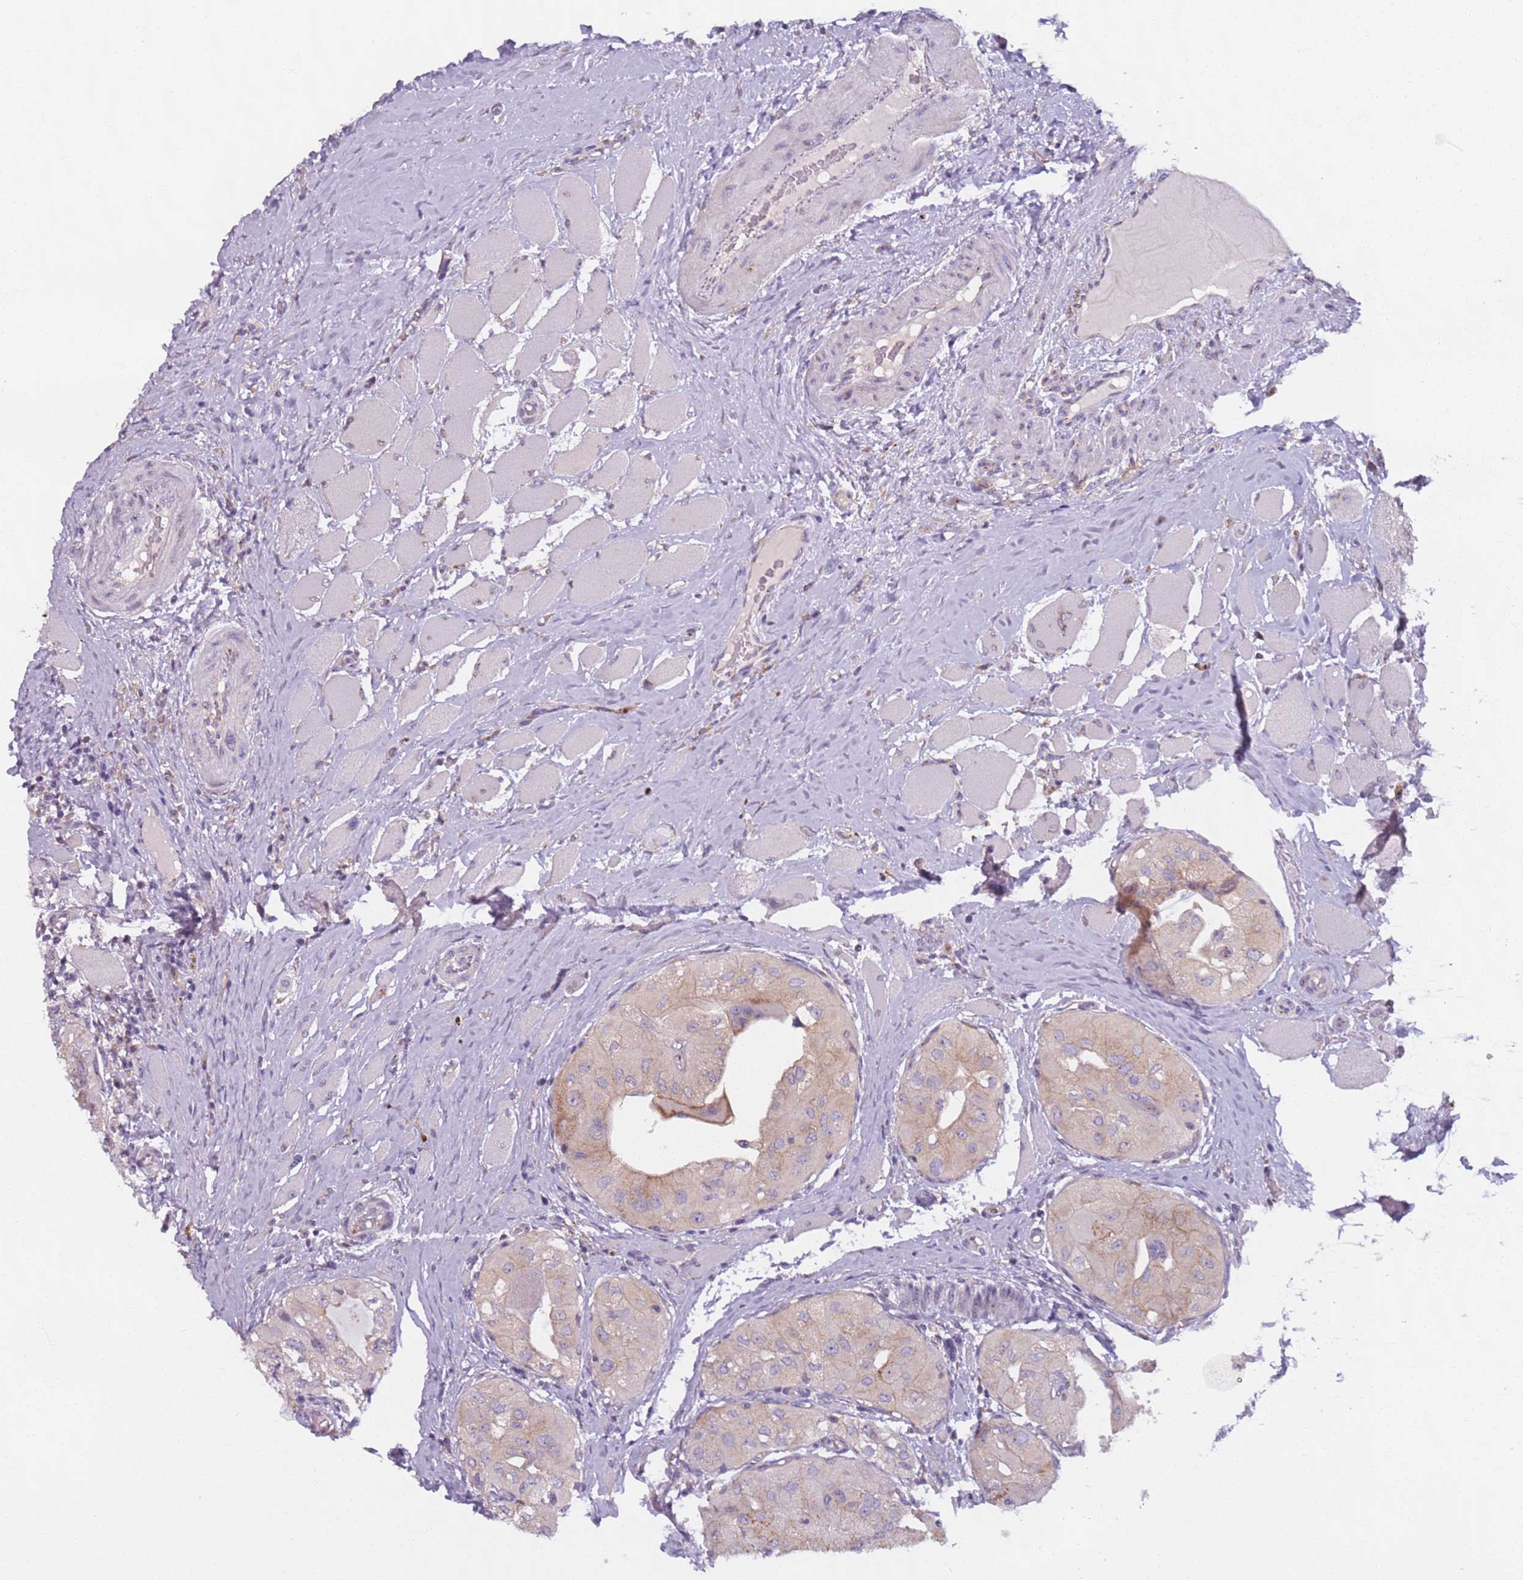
{"staining": {"intensity": "weak", "quantity": "<25%", "location": "cytoplasmic/membranous"}, "tissue": "thyroid cancer", "cell_type": "Tumor cells", "image_type": "cancer", "snomed": [{"axis": "morphology", "description": "Papillary adenocarcinoma, NOS"}, {"axis": "topography", "description": "Thyroid gland"}], "caption": "High magnification brightfield microscopy of thyroid papillary adenocarcinoma stained with DAB (3,3'-diaminobenzidine) (brown) and counterstained with hematoxylin (blue): tumor cells show no significant expression. (DAB (3,3'-diaminobenzidine) immunohistochemistry (IHC) with hematoxylin counter stain).", "gene": "AKTIP", "patient": {"sex": "female", "age": 59}}